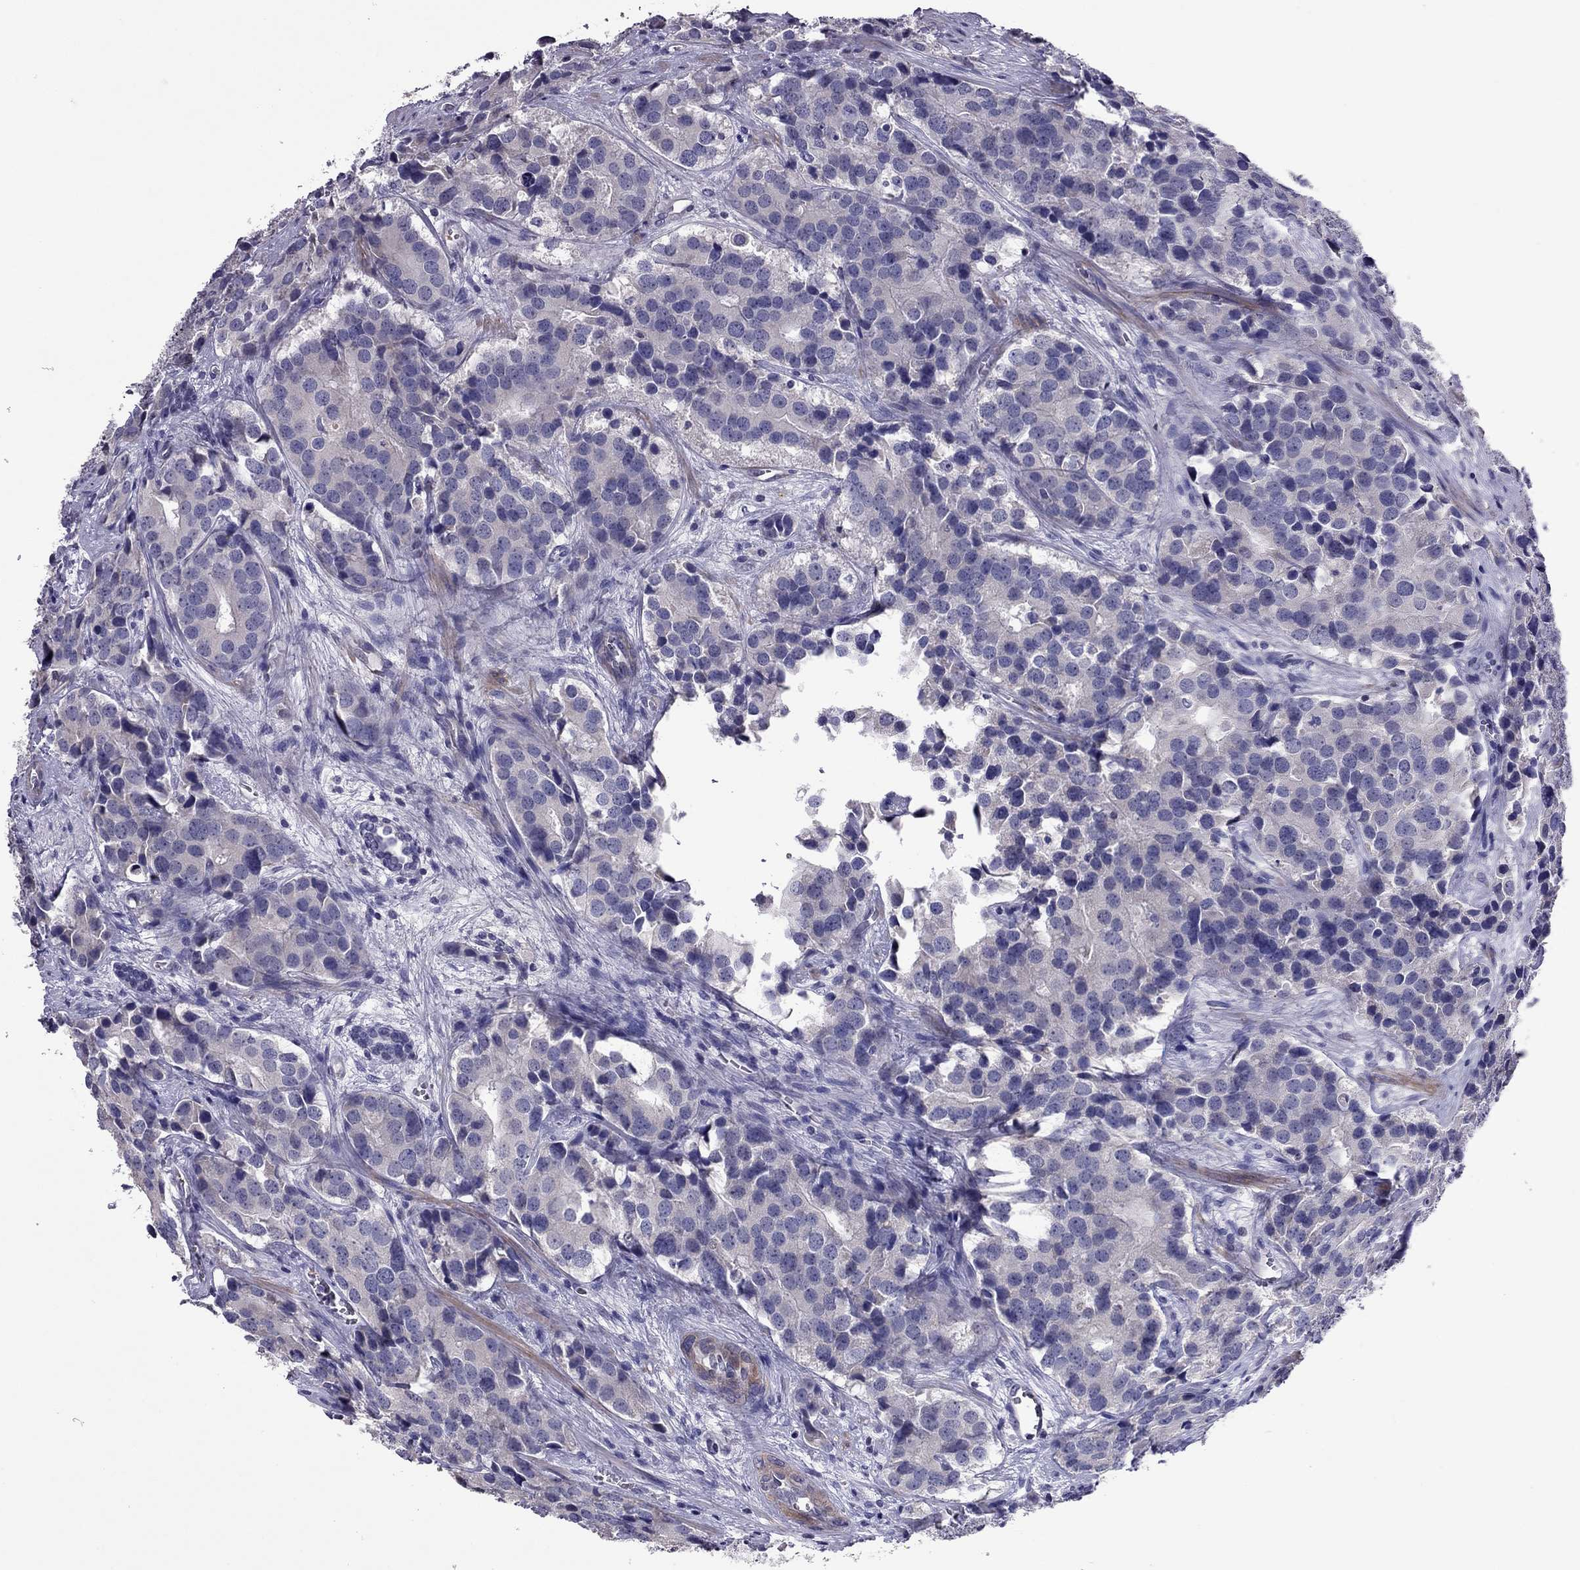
{"staining": {"intensity": "negative", "quantity": "none", "location": "none"}, "tissue": "prostate cancer", "cell_type": "Tumor cells", "image_type": "cancer", "snomed": [{"axis": "morphology", "description": "Adenocarcinoma, NOS"}, {"axis": "topography", "description": "Prostate and seminal vesicle, NOS"}], "caption": "A histopathology image of prostate adenocarcinoma stained for a protein demonstrates no brown staining in tumor cells. The staining was performed using DAB to visualize the protein expression in brown, while the nuclei were stained in blue with hematoxylin (Magnification: 20x).", "gene": "SLC16A8", "patient": {"sex": "male", "age": 63}}